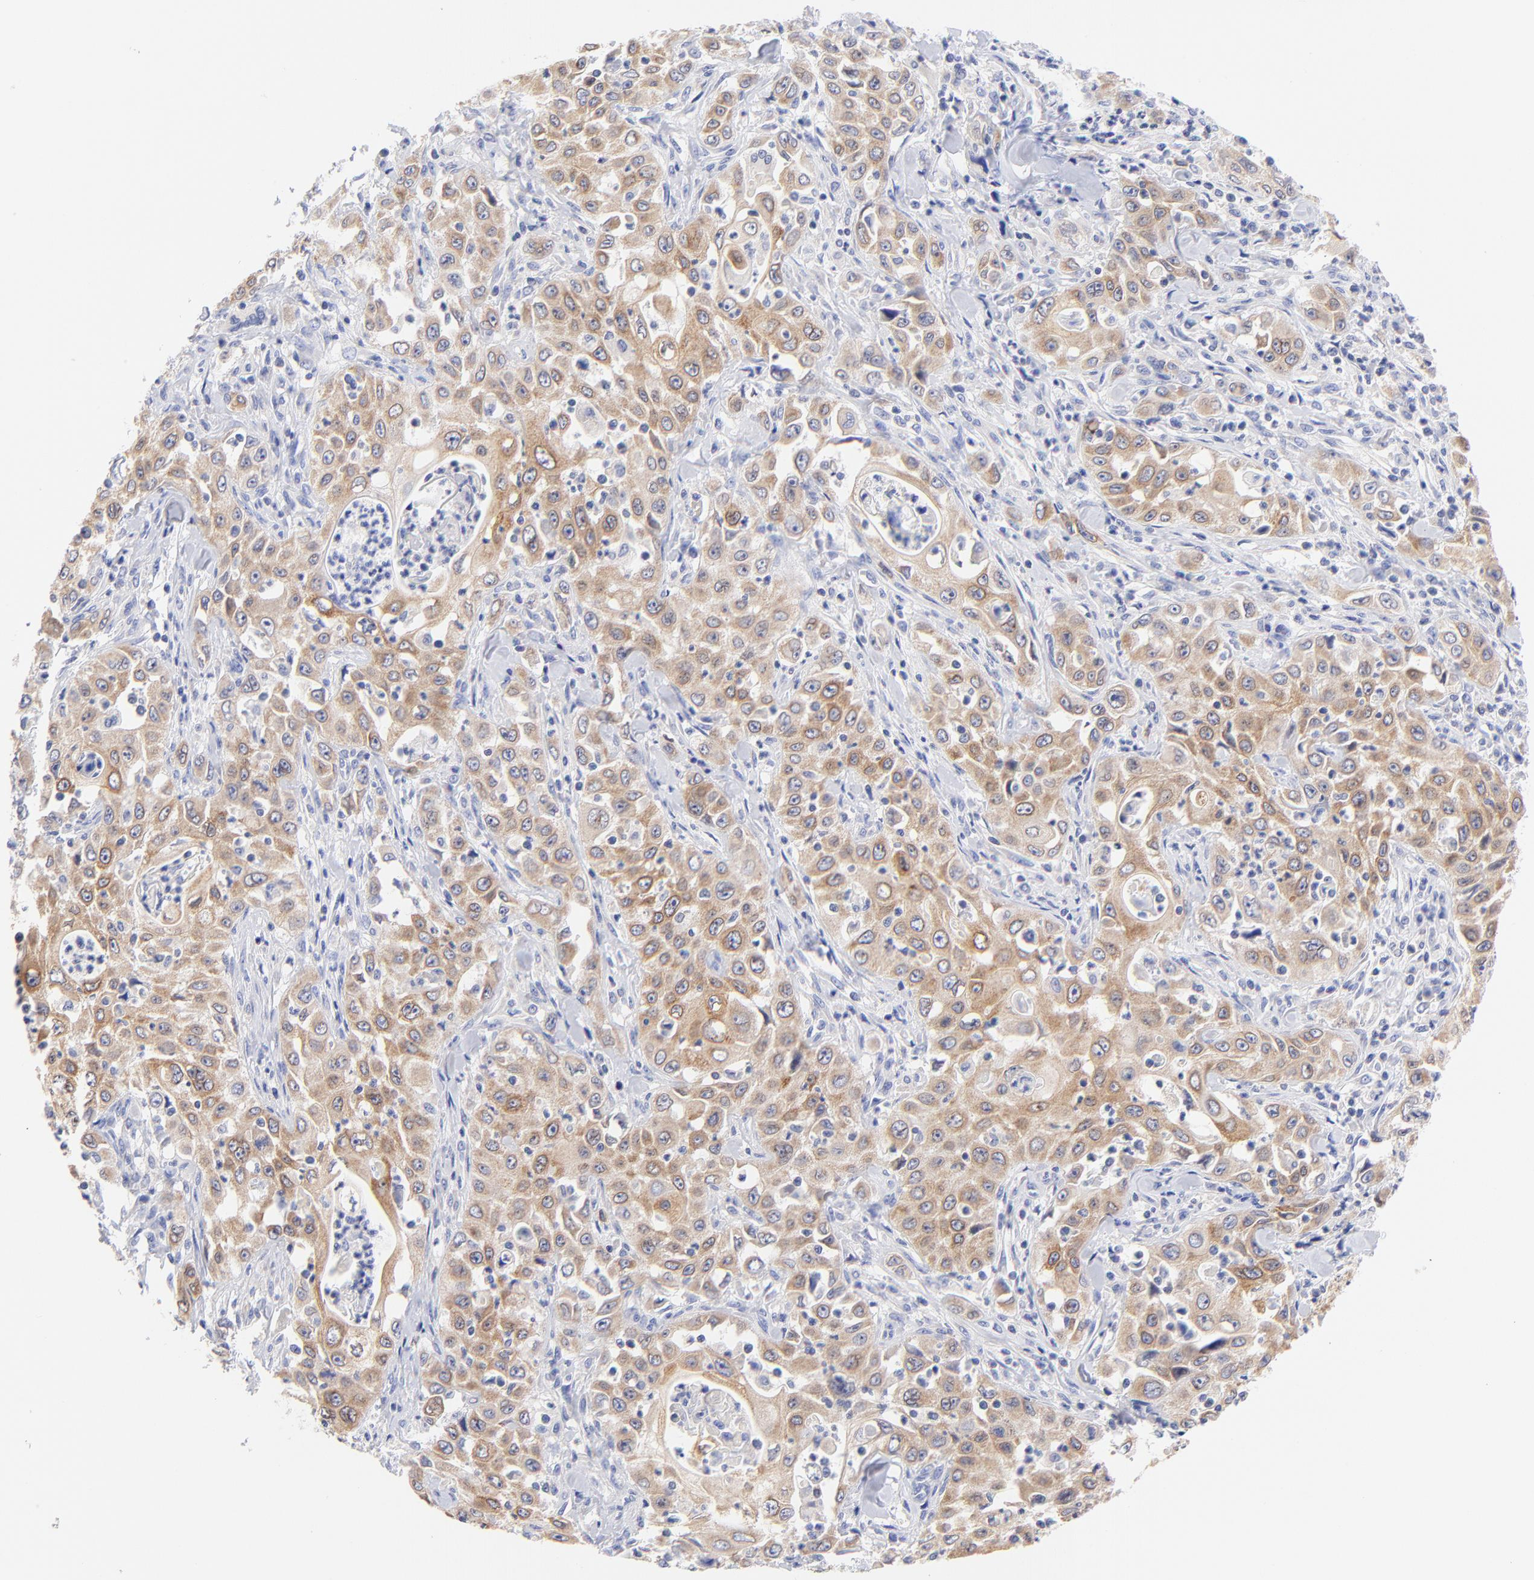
{"staining": {"intensity": "moderate", "quantity": ">75%", "location": "cytoplasmic/membranous"}, "tissue": "pancreatic cancer", "cell_type": "Tumor cells", "image_type": "cancer", "snomed": [{"axis": "morphology", "description": "Adenocarcinoma, NOS"}, {"axis": "topography", "description": "Pancreas"}], "caption": "Pancreatic cancer (adenocarcinoma) was stained to show a protein in brown. There is medium levels of moderate cytoplasmic/membranous expression in about >75% of tumor cells.", "gene": "EBP", "patient": {"sex": "male", "age": 70}}